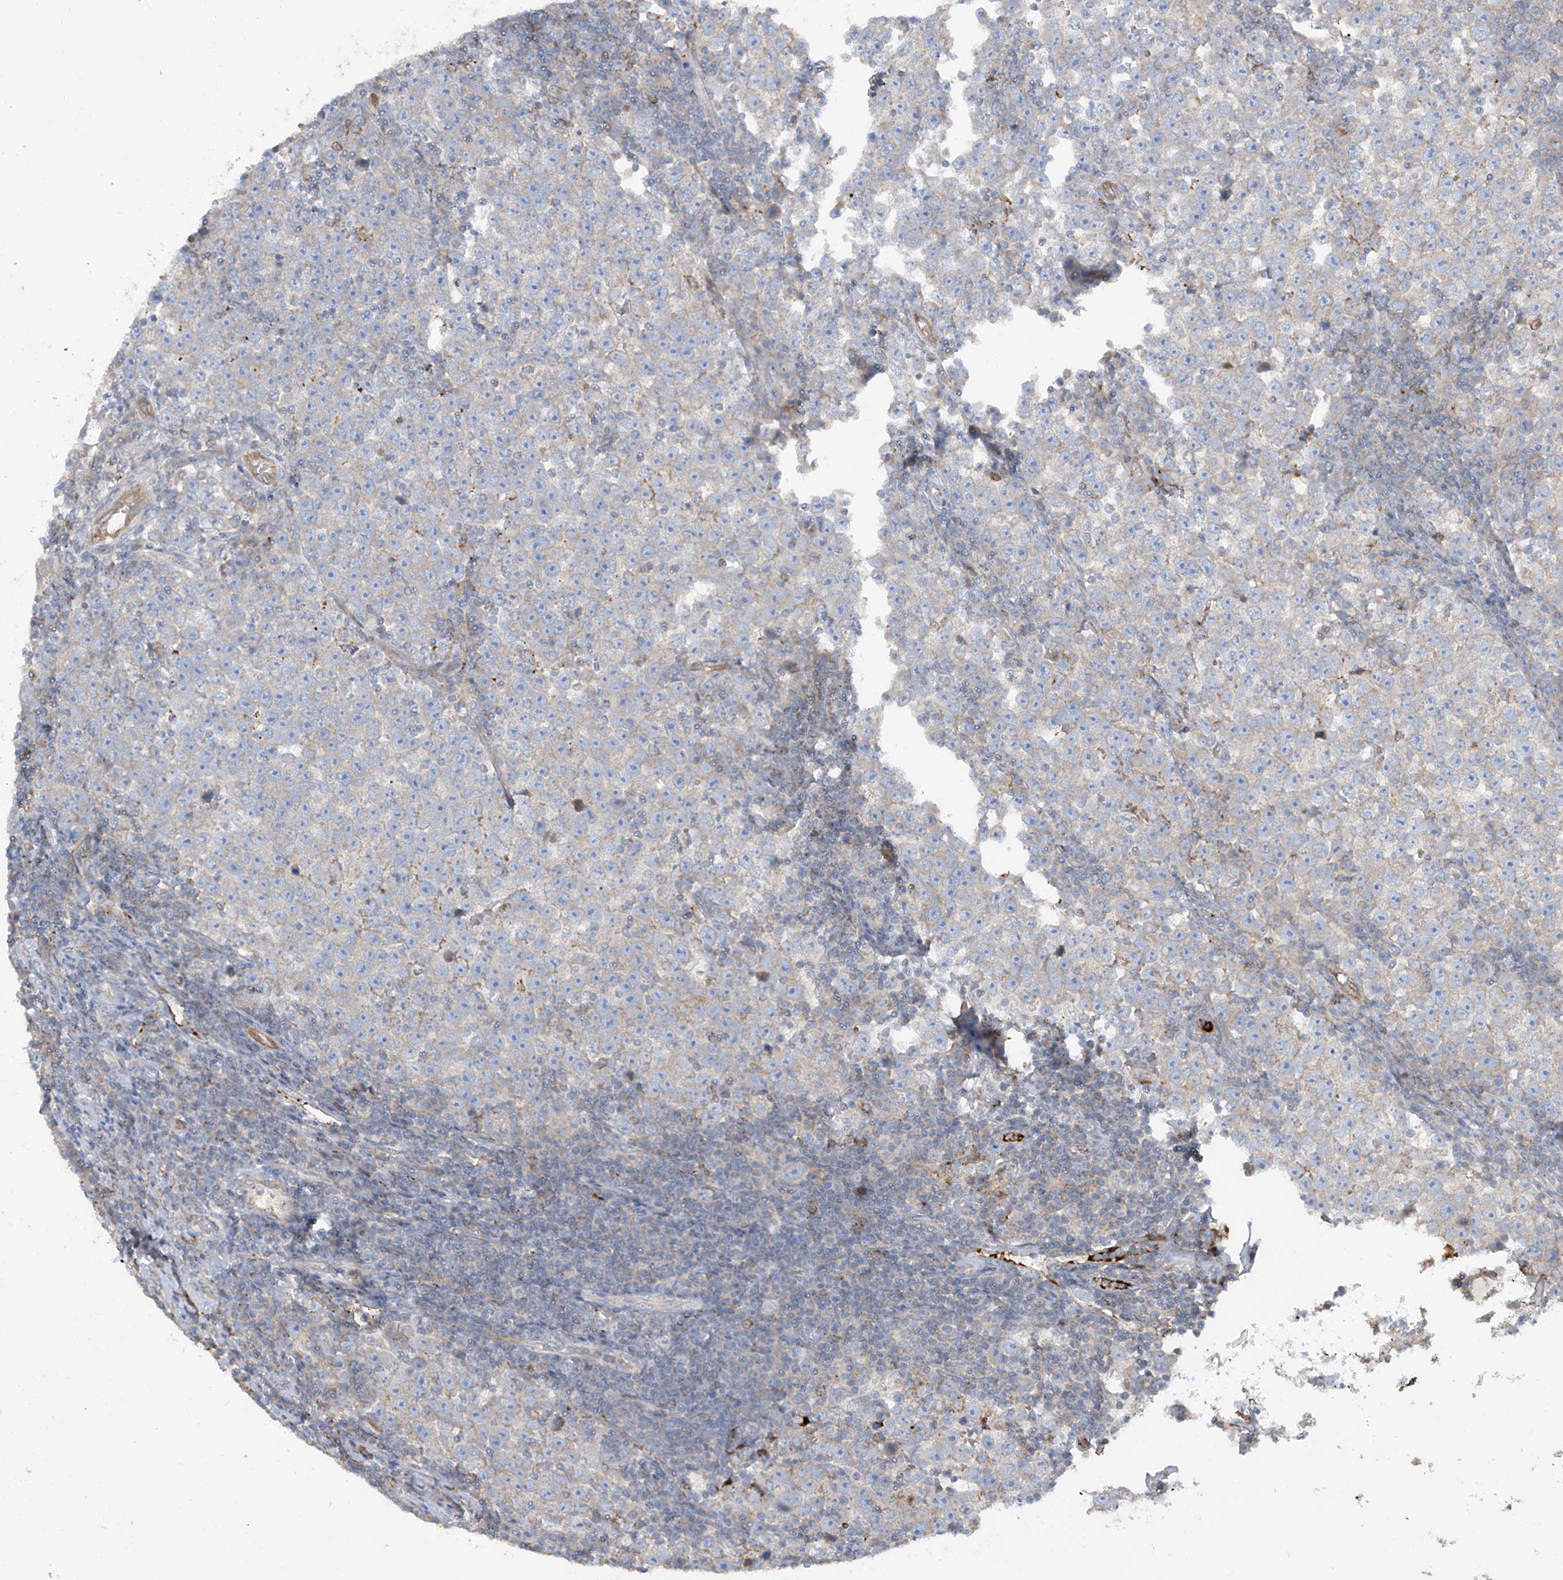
{"staining": {"intensity": "negative", "quantity": "none", "location": "none"}, "tissue": "testis cancer", "cell_type": "Tumor cells", "image_type": "cancer", "snomed": [{"axis": "morphology", "description": "Normal tissue, NOS"}, {"axis": "morphology", "description": "Seminoma, NOS"}, {"axis": "topography", "description": "Testis"}], "caption": "High power microscopy micrograph of an immunohistochemistry micrograph of testis cancer (seminoma), revealing no significant positivity in tumor cells. (DAB (3,3'-diaminobenzidine) immunohistochemistry with hematoxylin counter stain).", "gene": "ABTB1", "patient": {"sex": "male", "age": 43}}